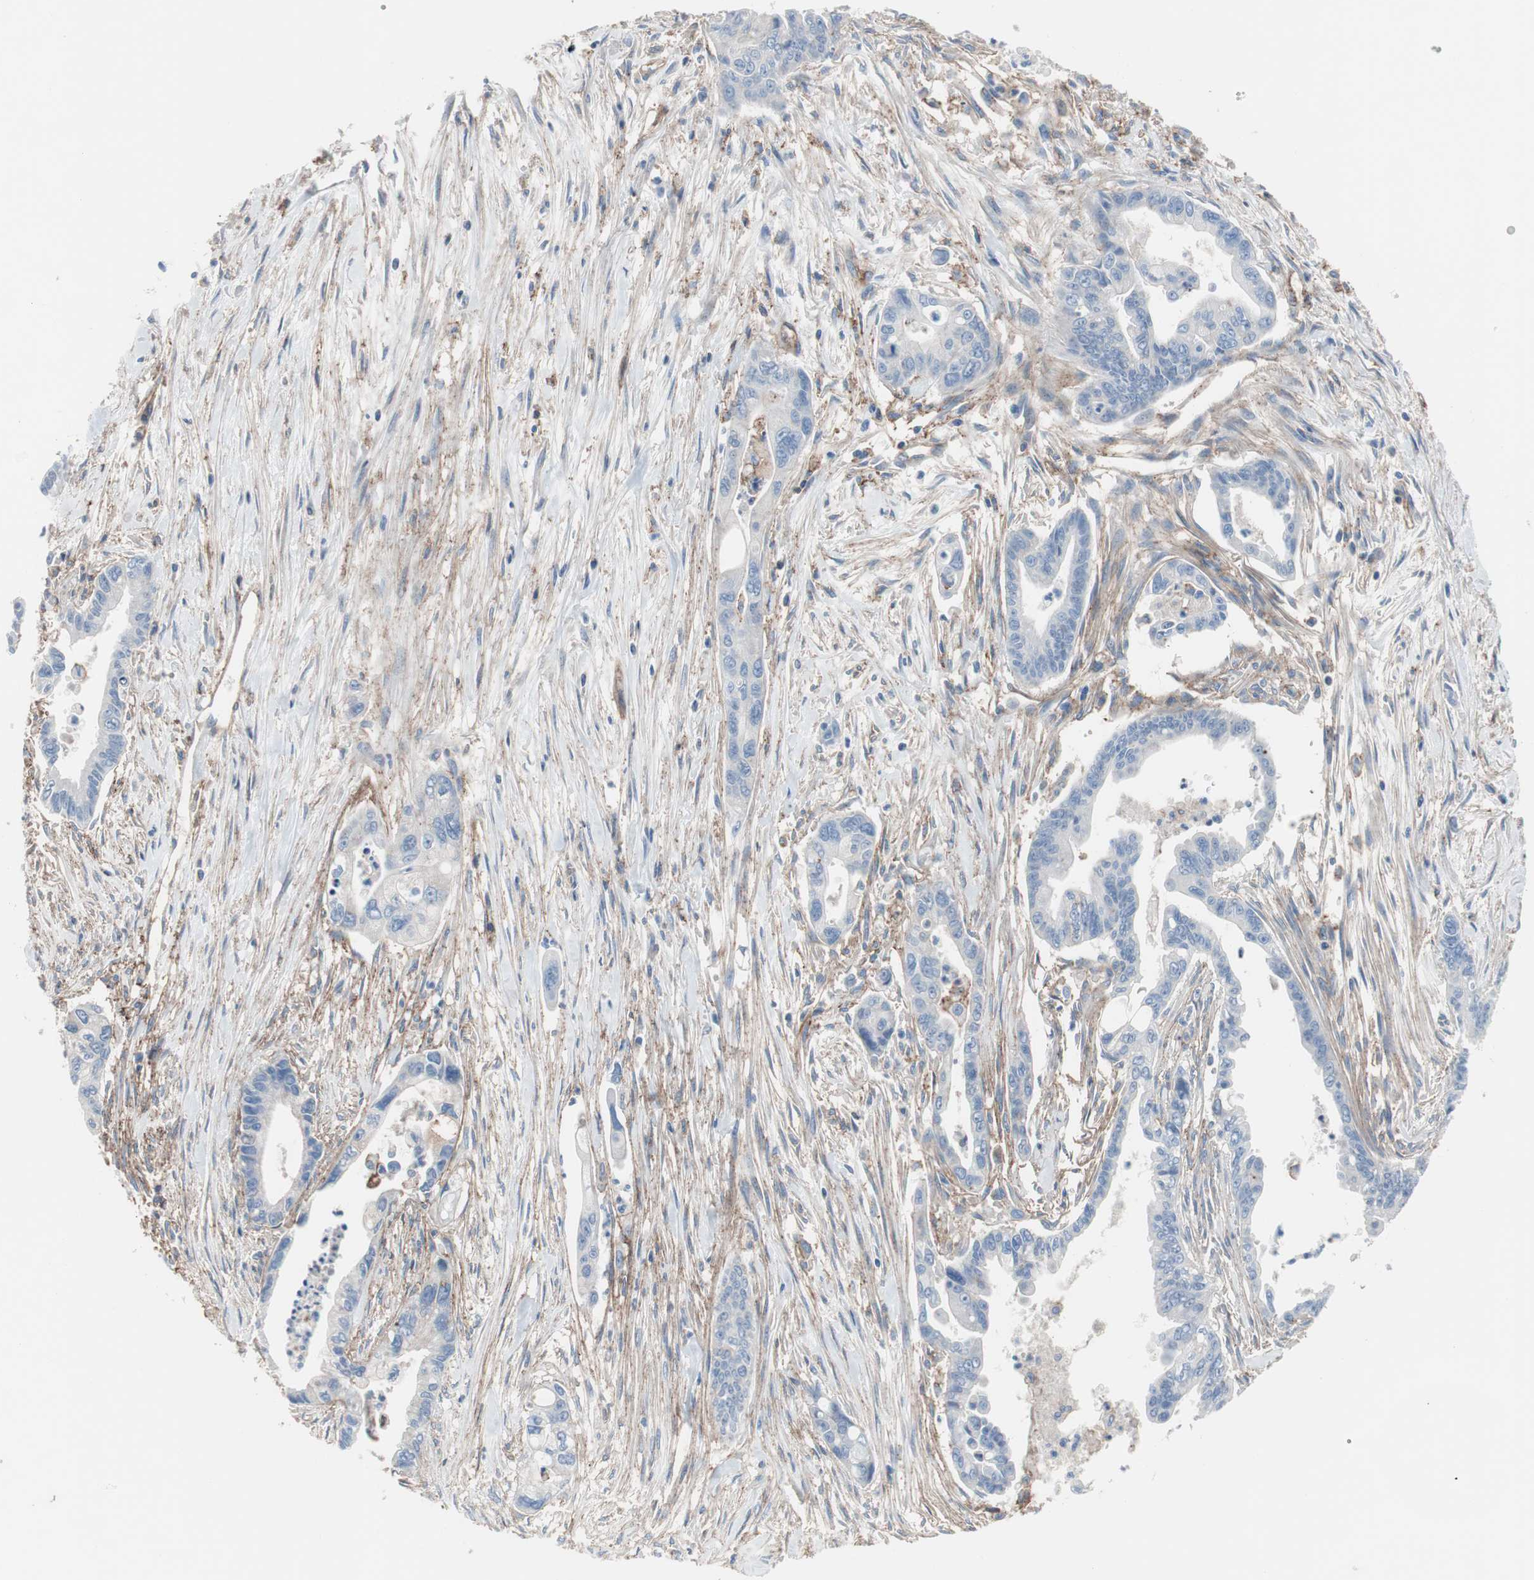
{"staining": {"intensity": "negative", "quantity": "none", "location": "none"}, "tissue": "pancreatic cancer", "cell_type": "Tumor cells", "image_type": "cancer", "snomed": [{"axis": "morphology", "description": "Adenocarcinoma, NOS"}, {"axis": "topography", "description": "Pancreas"}], "caption": "The immunohistochemistry (IHC) image has no significant expression in tumor cells of pancreatic adenocarcinoma tissue. Brightfield microscopy of immunohistochemistry (IHC) stained with DAB (brown) and hematoxylin (blue), captured at high magnification.", "gene": "CD81", "patient": {"sex": "male", "age": 70}}